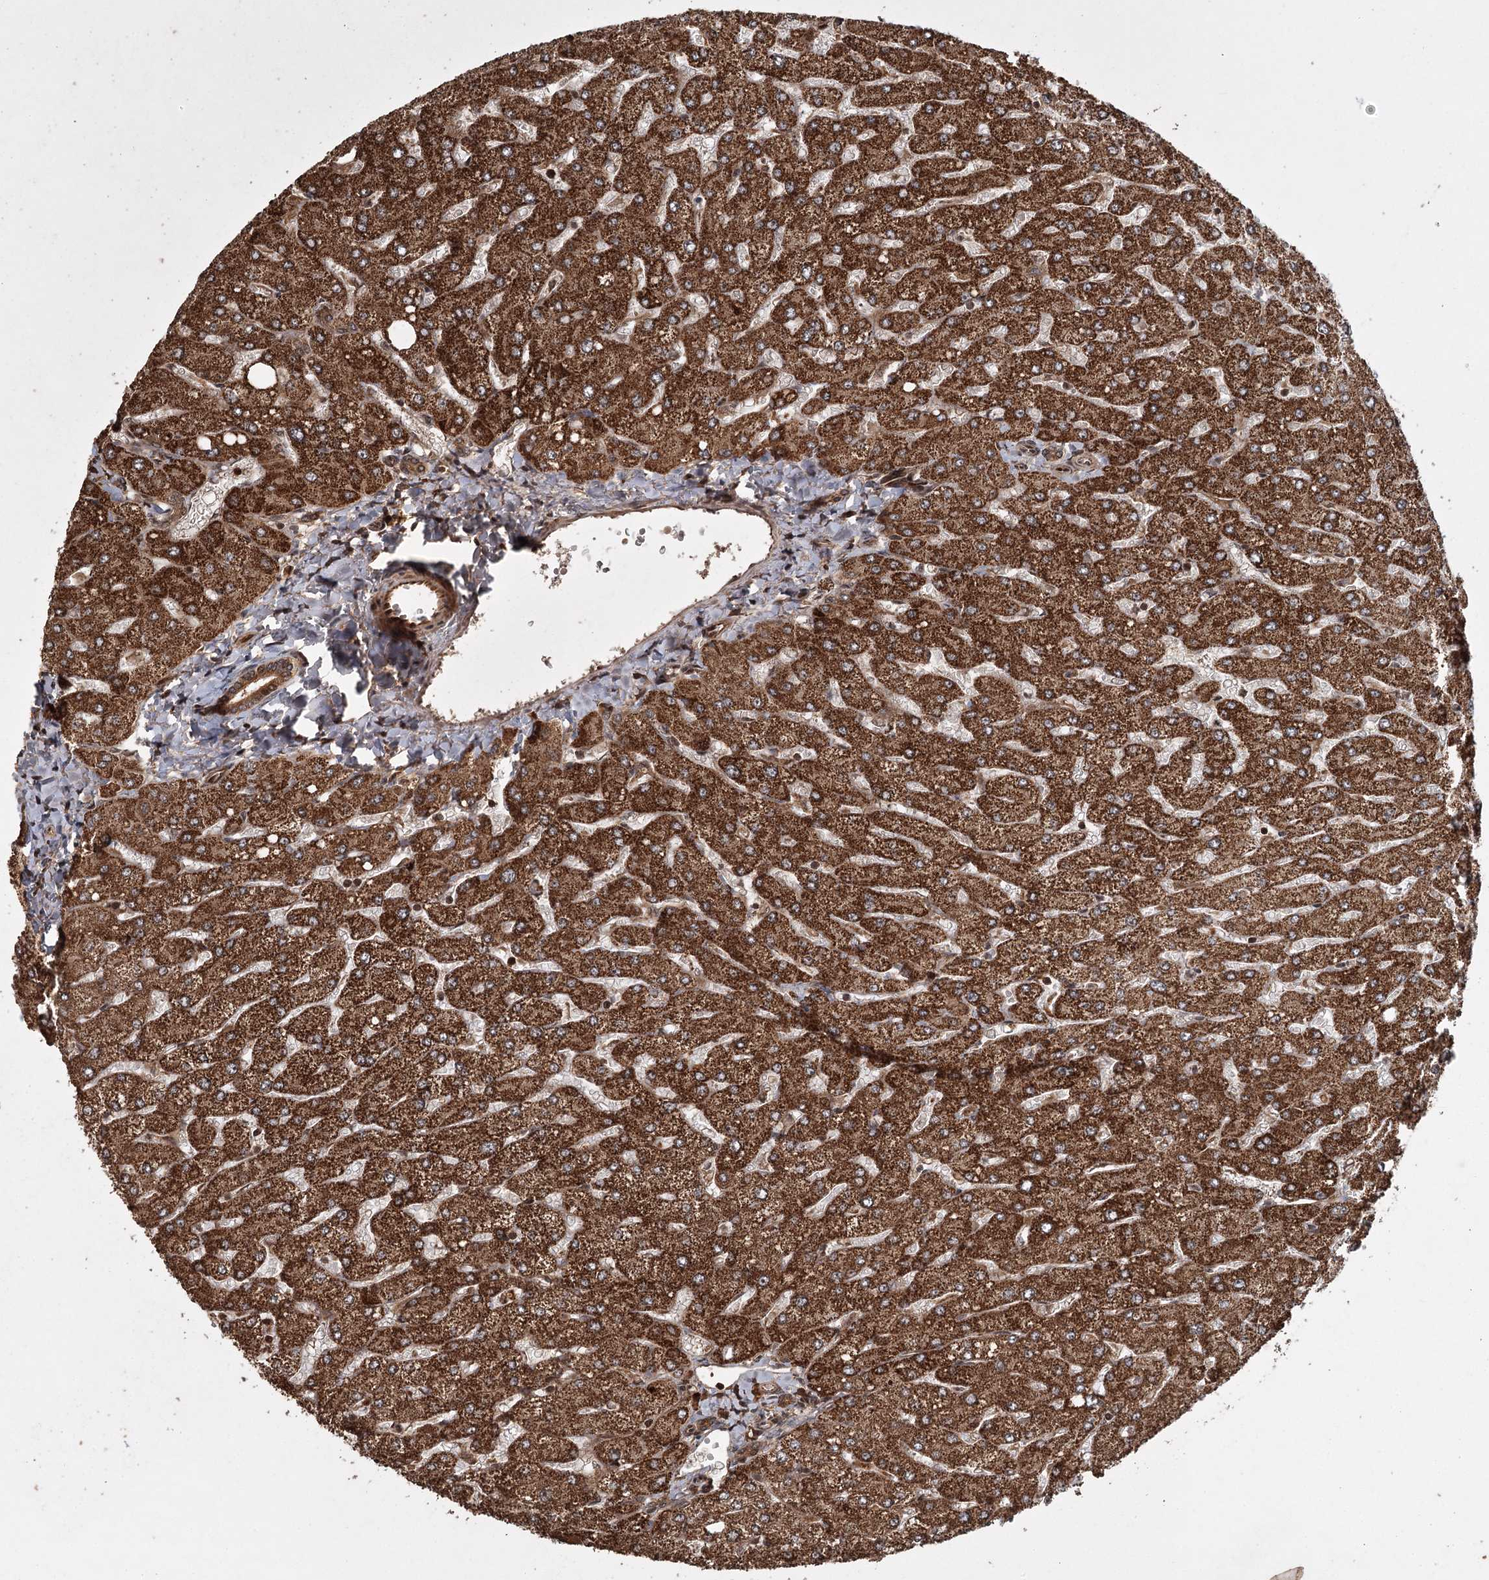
{"staining": {"intensity": "moderate", "quantity": ">75%", "location": "cytoplasmic/membranous"}, "tissue": "liver", "cell_type": "Cholangiocytes", "image_type": "normal", "snomed": [{"axis": "morphology", "description": "Normal tissue, NOS"}, {"axis": "topography", "description": "Liver"}], "caption": "Protein expression by immunohistochemistry shows moderate cytoplasmic/membranous staining in about >75% of cholangiocytes in normal liver. Nuclei are stained in blue.", "gene": "RPAP3", "patient": {"sex": "male", "age": 55}}